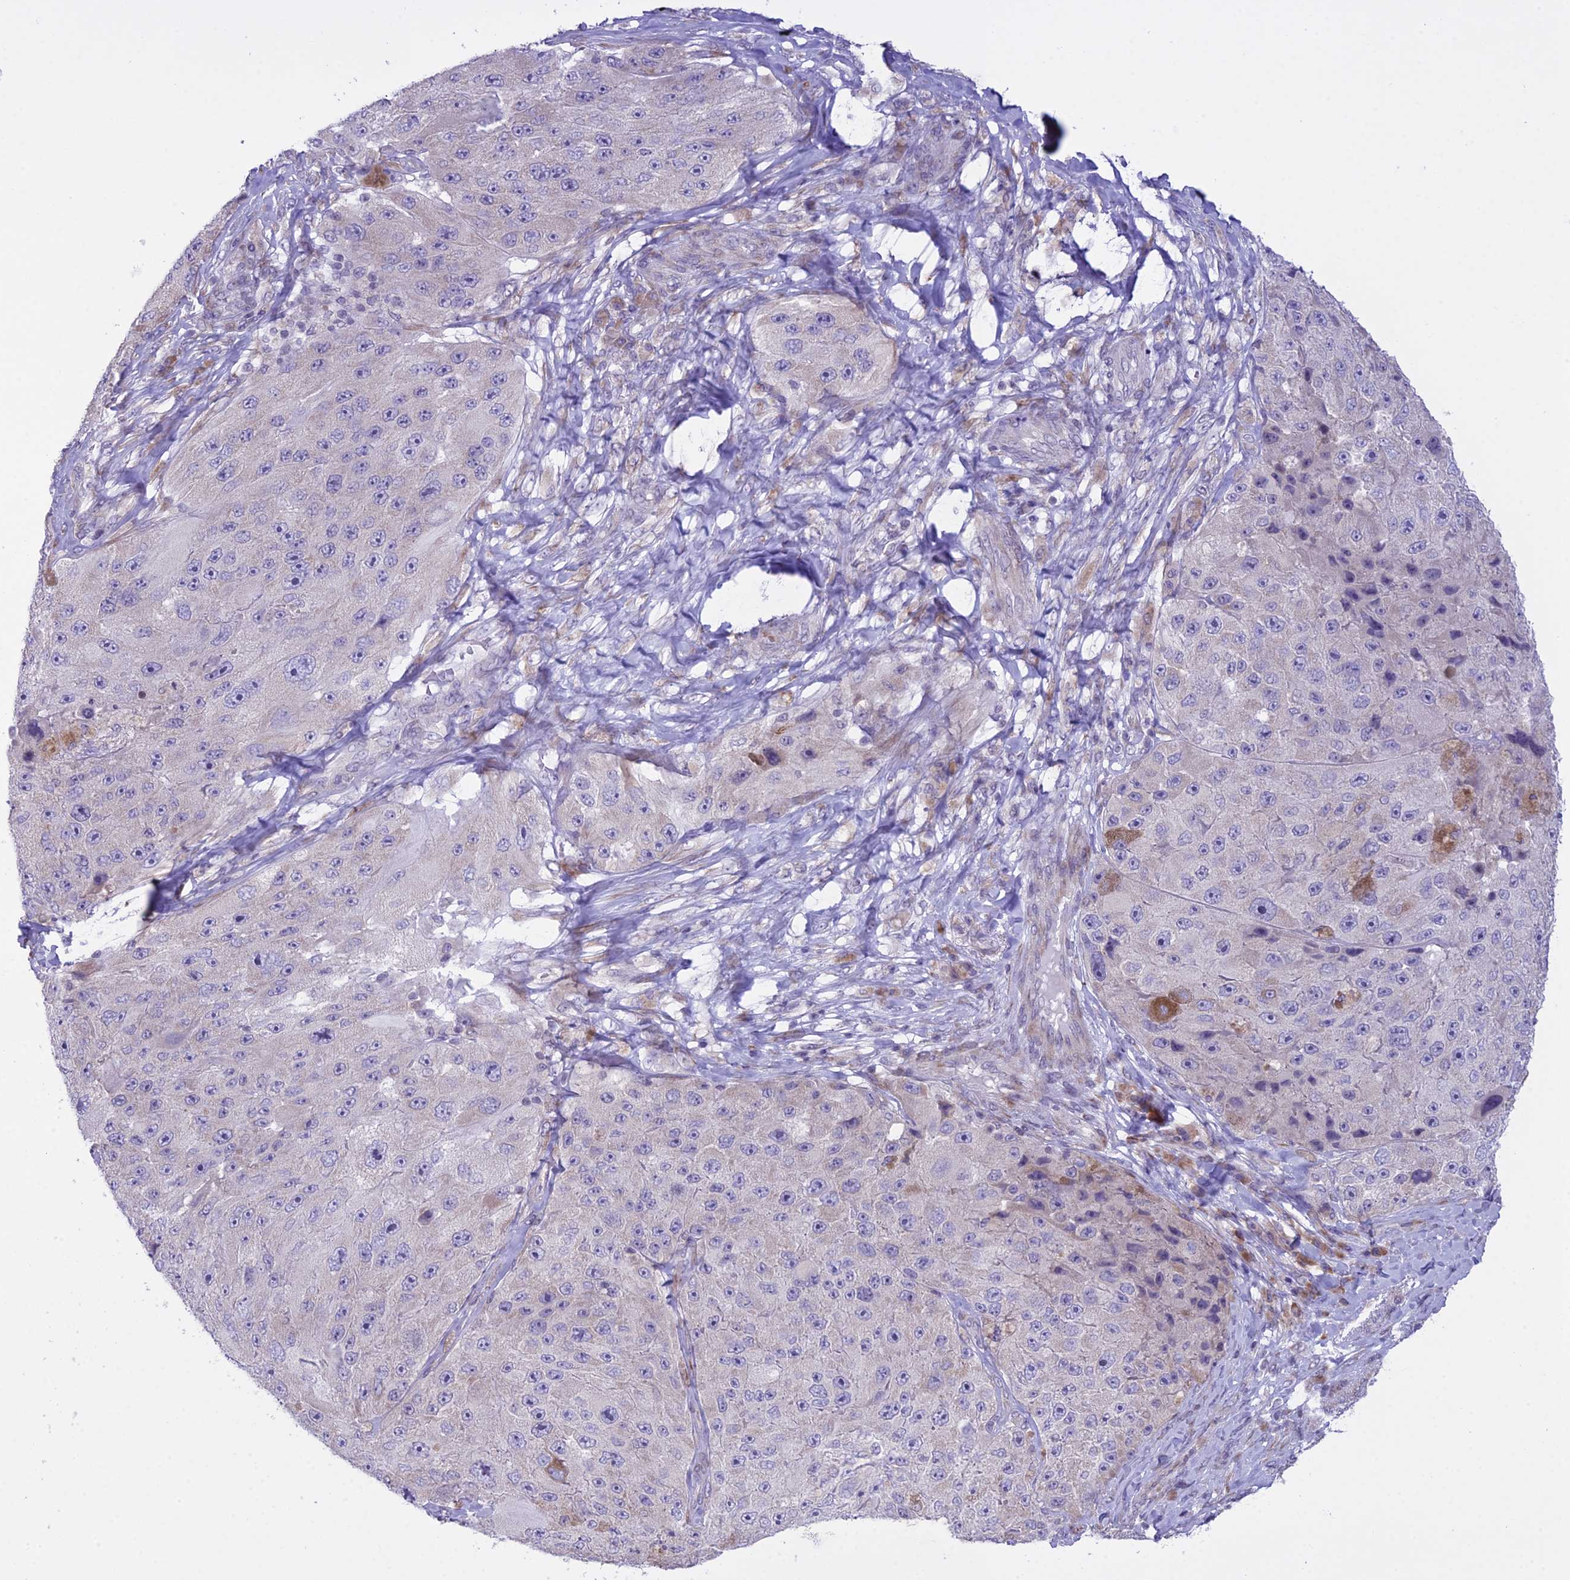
{"staining": {"intensity": "negative", "quantity": "none", "location": "none"}, "tissue": "melanoma", "cell_type": "Tumor cells", "image_type": "cancer", "snomed": [{"axis": "morphology", "description": "Malignant melanoma, Metastatic site"}, {"axis": "topography", "description": "Lymph node"}], "caption": "Immunohistochemistry of human melanoma shows no staining in tumor cells.", "gene": "RPS26", "patient": {"sex": "male", "age": 62}}